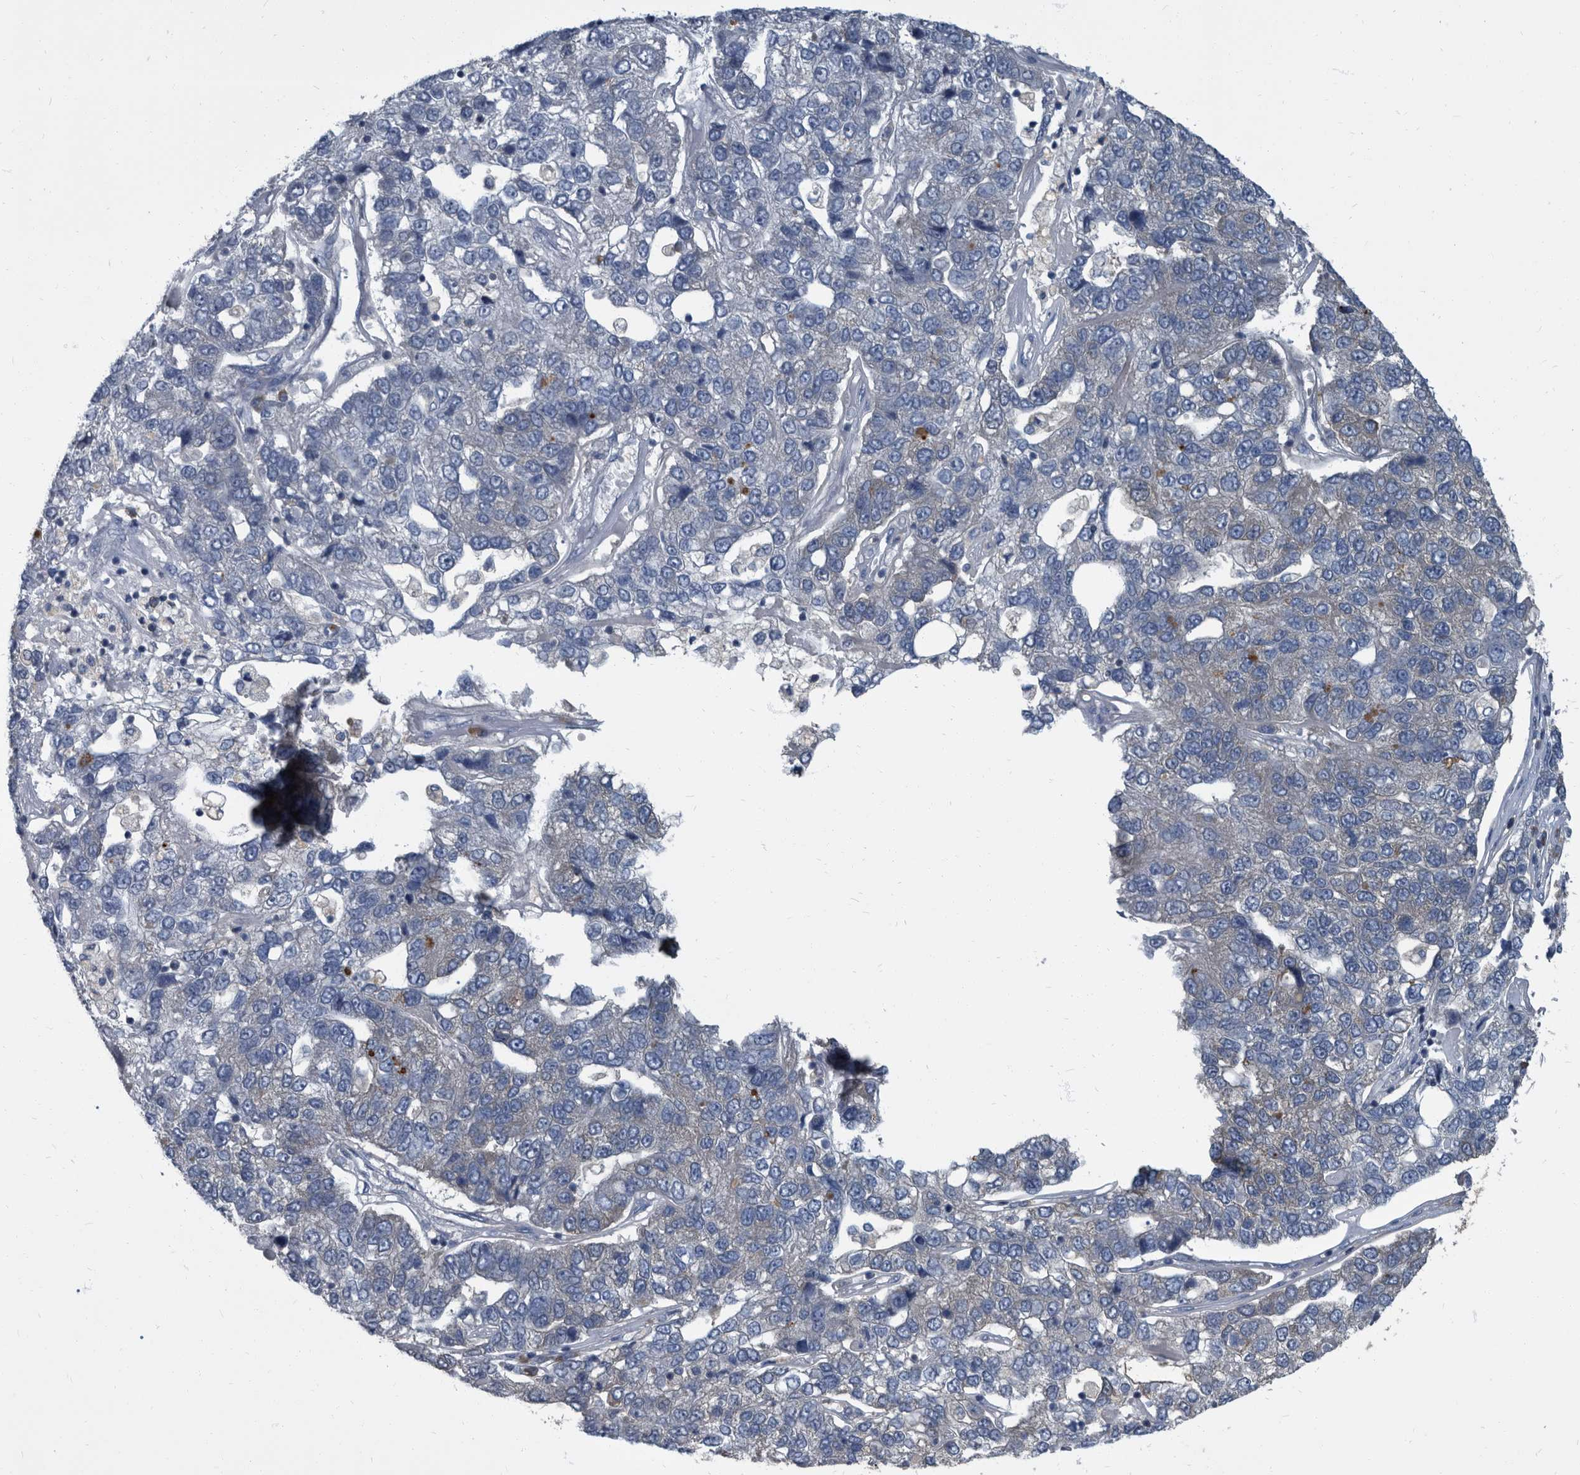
{"staining": {"intensity": "negative", "quantity": "none", "location": "none"}, "tissue": "pancreatic cancer", "cell_type": "Tumor cells", "image_type": "cancer", "snomed": [{"axis": "morphology", "description": "Adenocarcinoma, NOS"}, {"axis": "topography", "description": "Pancreas"}], "caption": "There is no significant positivity in tumor cells of pancreatic adenocarcinoma.", "gene": "CDV3", "patient": {"sex": "female", "age": 61}}